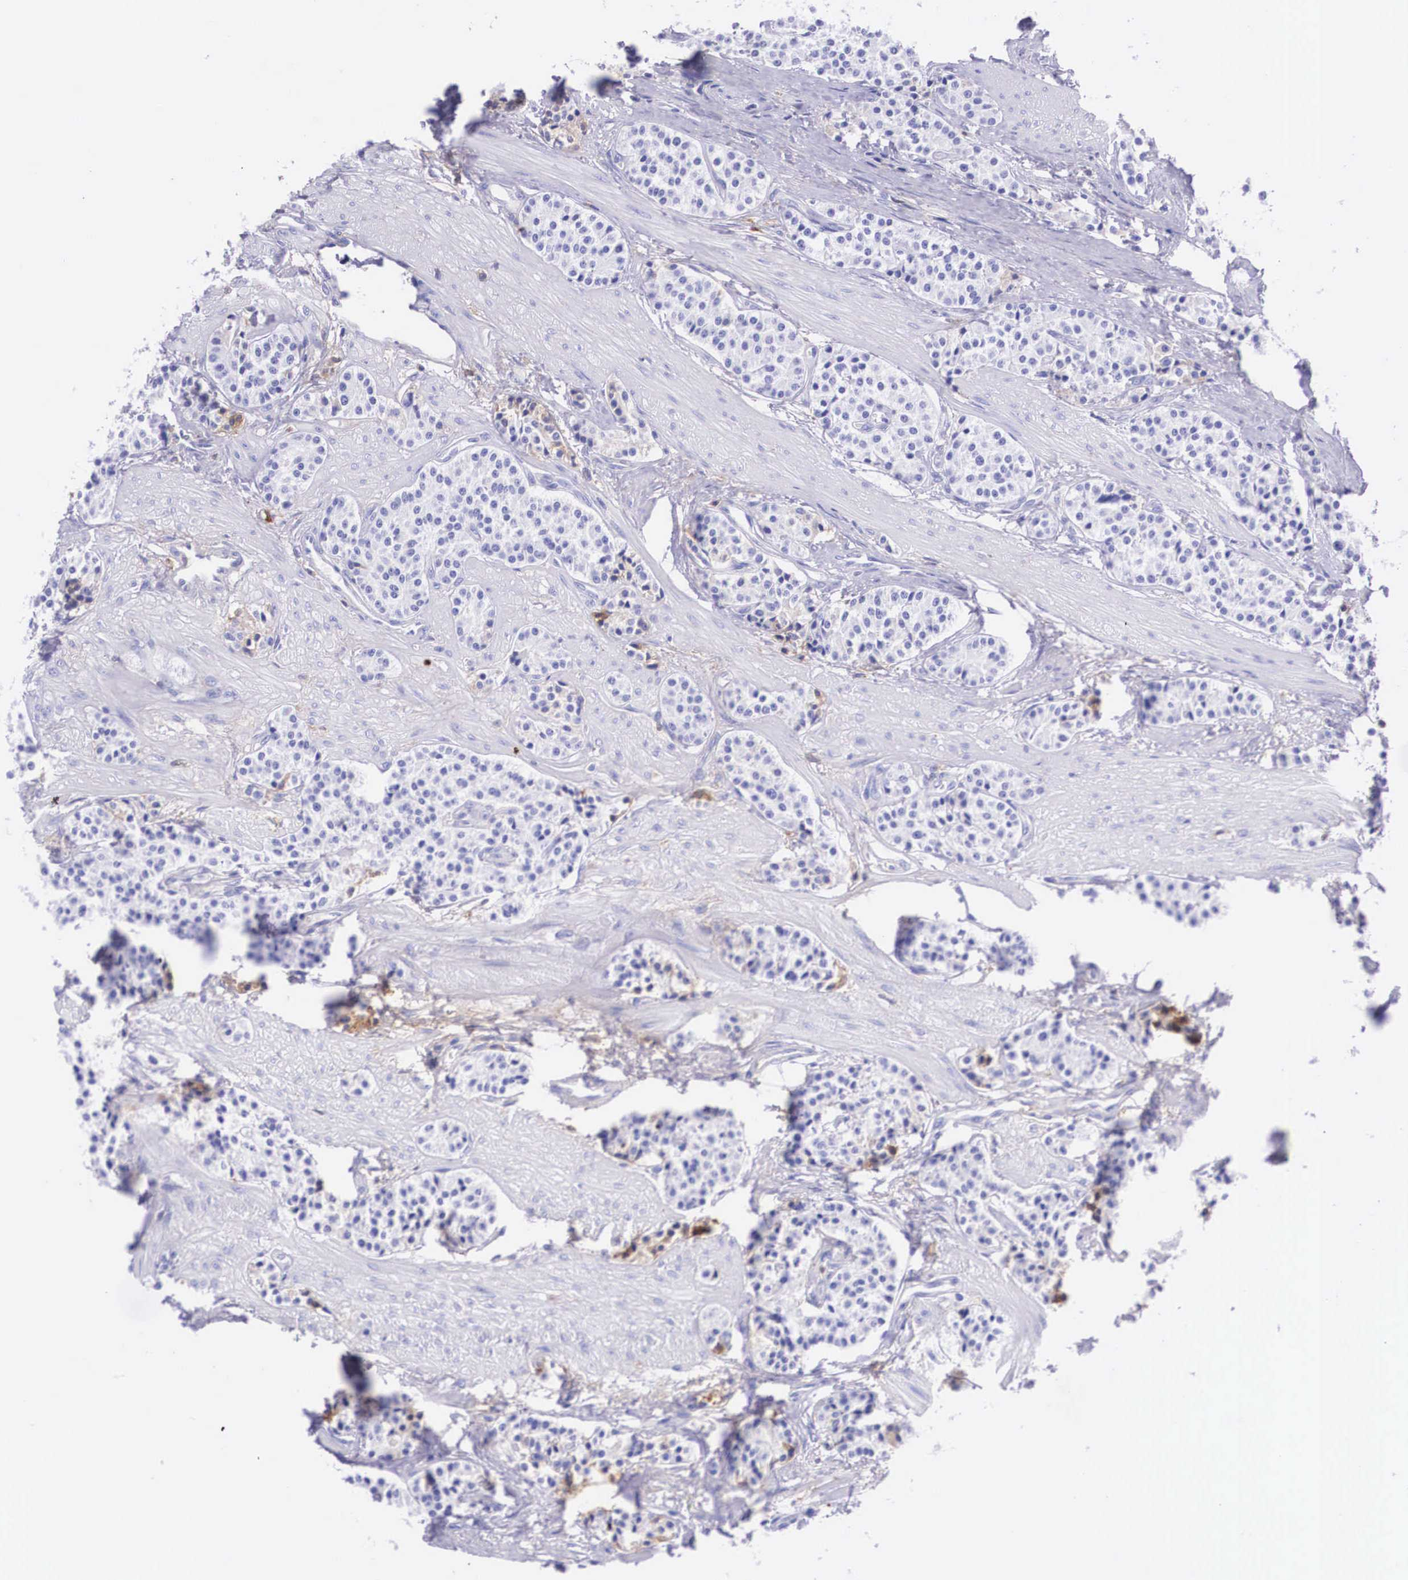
{"staining": {"intensity": "negative", "quantity": "none", "location": "none"}, "tissue": "carcinoid", "cell_type": "Tumor cells", "image_type": "cancer", "snomed": [{"axis": "morphology", "description": "Carcinoid, malignant, NOS"}, {"axis": "topography", "description": "Stomach"}], "caption": "Immunohistochemistry (IHC) of human carcinoid exhibits no staining in tumor cells.", "gene": "PLG", "patient": {"sex": "female", "age": 76}}